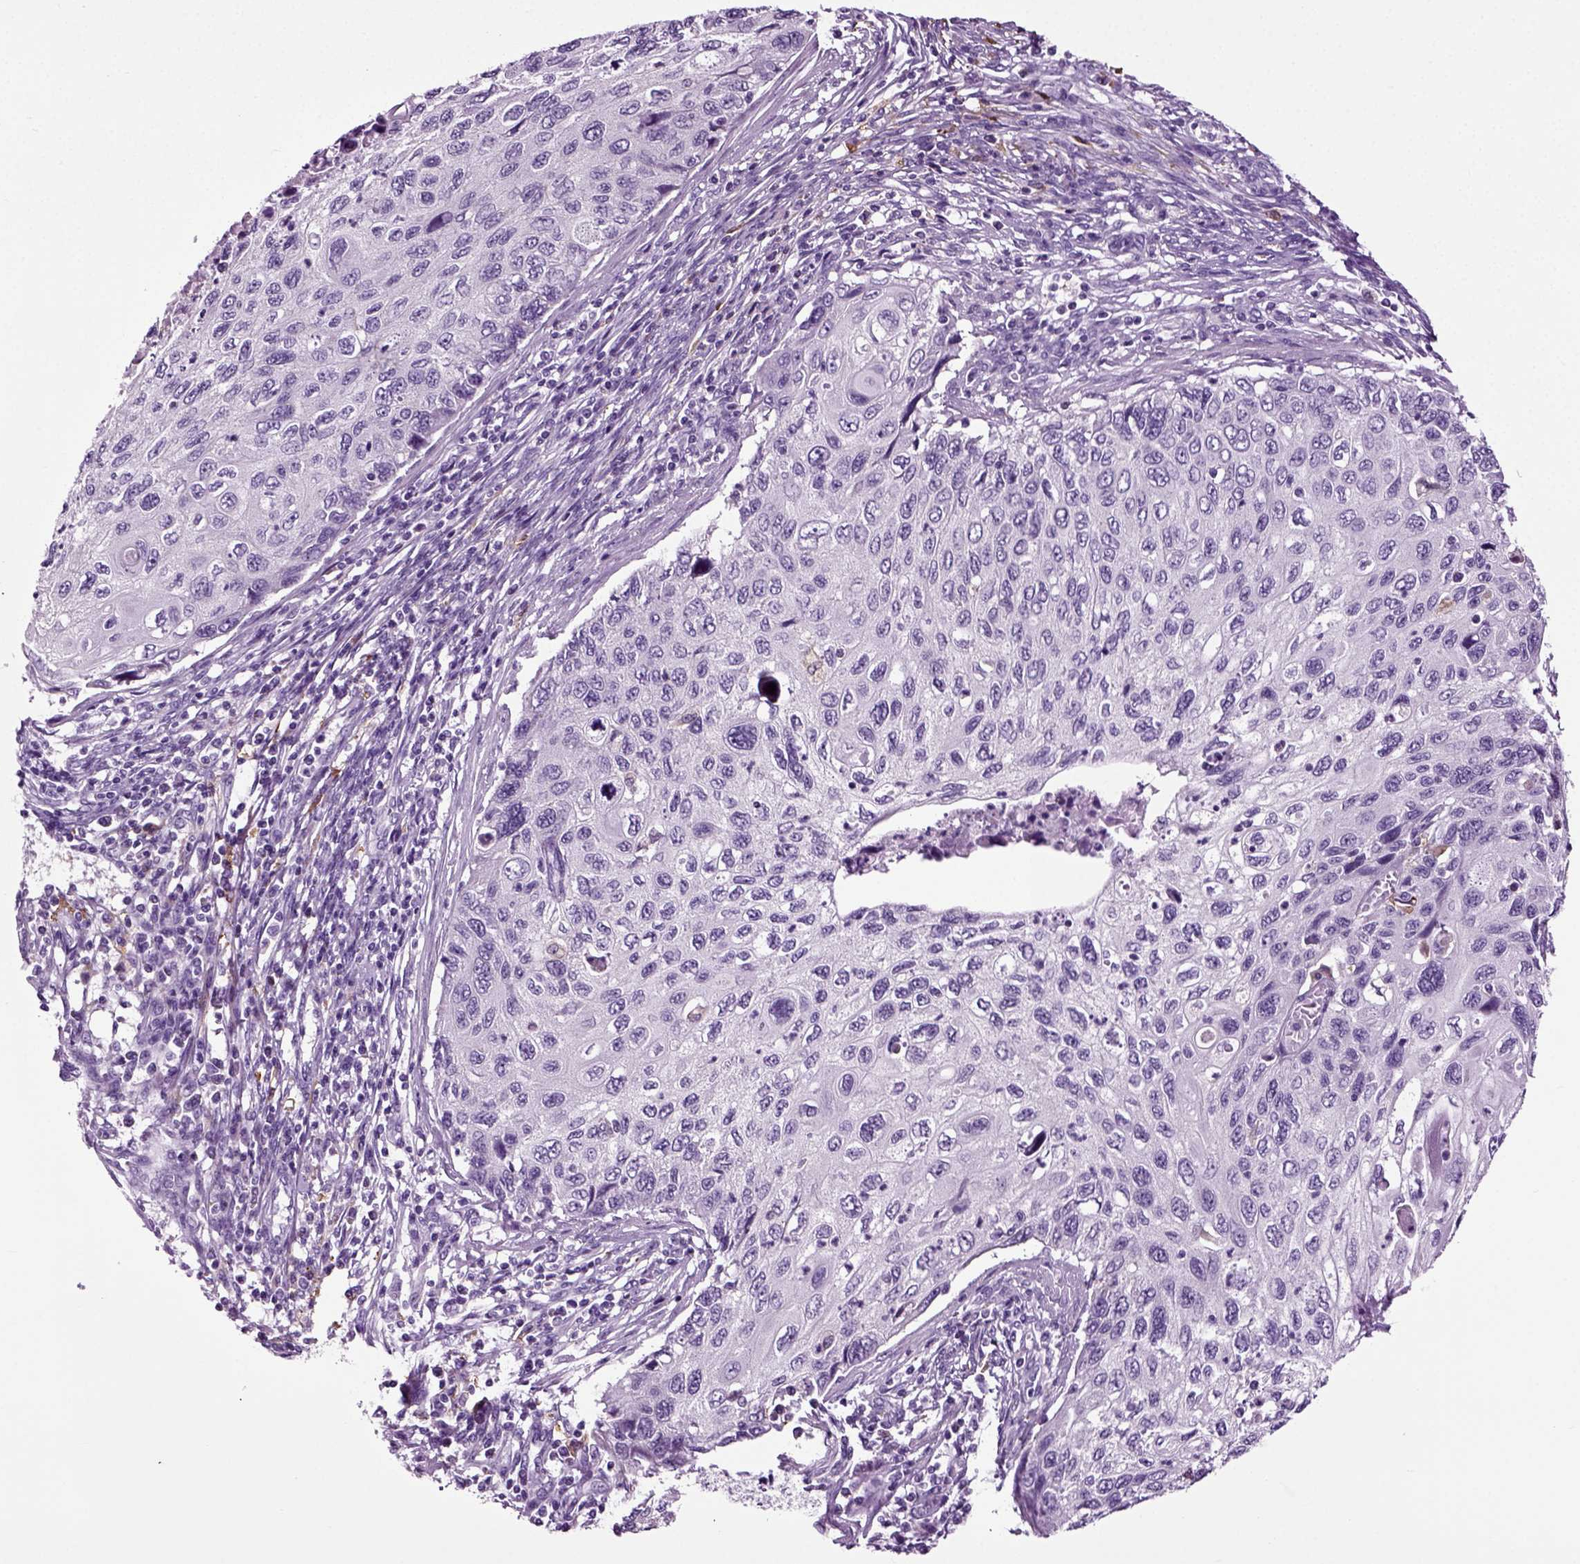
{"staining": {"intensity": "negative", "quantity": "none", "location": "none"}, "tissue": "cervical cancer", "cell_type": "Tumor cells", "image_type": "cancer", "snomed": [{"axis": "morphology", "description": "Squamous cell carcinoma, NOS"}, {"axis": "topography", "description": "Cervix"}], "caption": "The micrograph exhibits no significant staining in tumor cells of cervical cancer (squamous cell carcinoma). (Brightfield microscopy of DAB IHC at high magnification).", "gene": "DNAH10", "patient": {"sex": "female", "age": 70}}